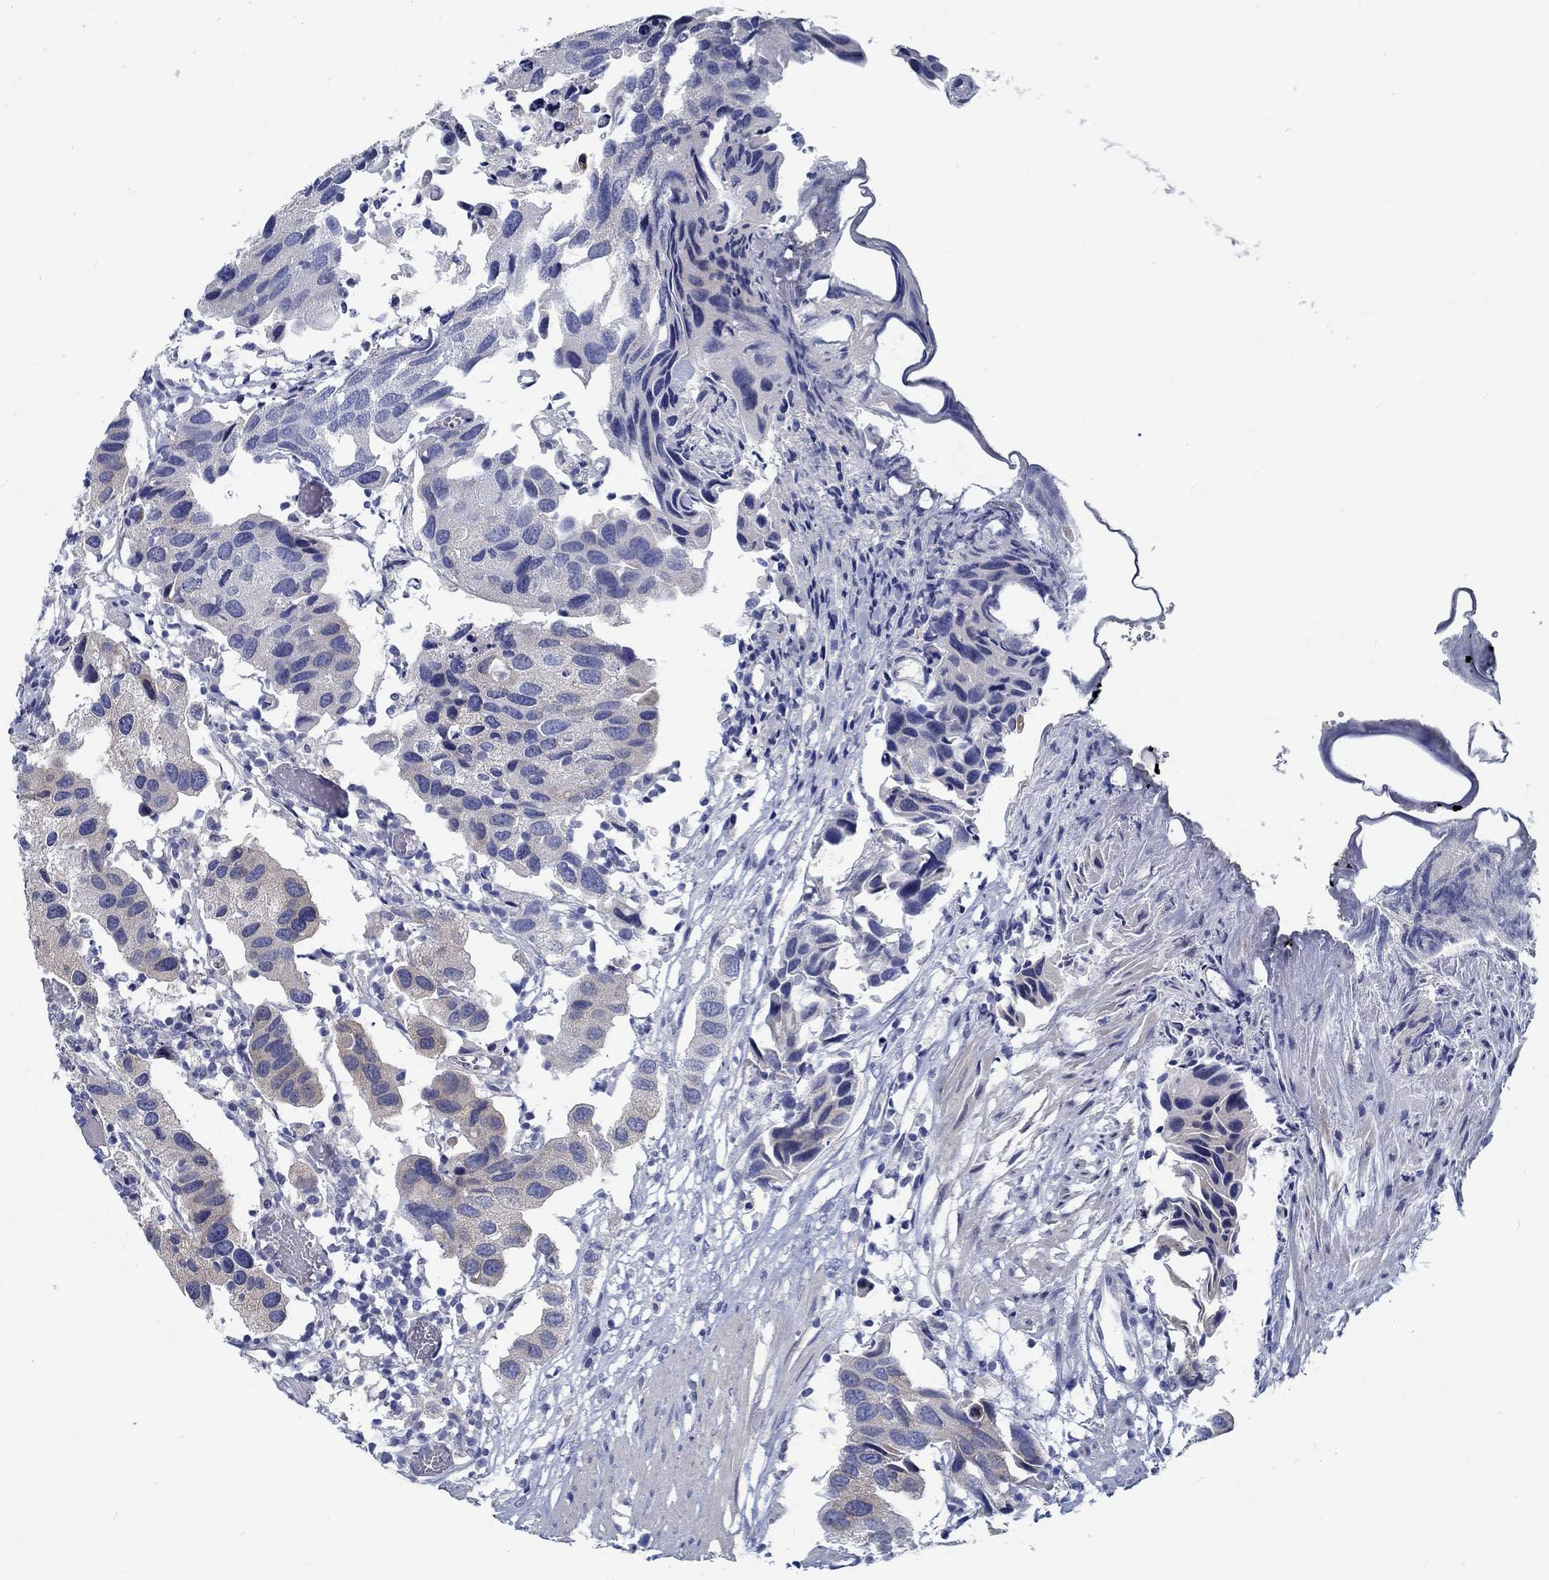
{"staining": {"intensity": "weak", "quantity": "25%-75%", "location": "cytoplasmic/membranous"}, "tissue": "urothelial cancer", "cell_type": "Tumor cells", "image_type": "cancer", "snomed": [{"axis": "morphology", "description": "Urothelial carcinoma, High grade"}, {"axis": "topography", "description": "Urinary bladder"}], "caption": "Protein expression analysis of urothelial cancer reveals weak cytoplasmic/membranous positivity in approximately 25%-75% of tumor cells.", "gene": "MYBPC1", "patient": {"sex": "male", "age": 79}}